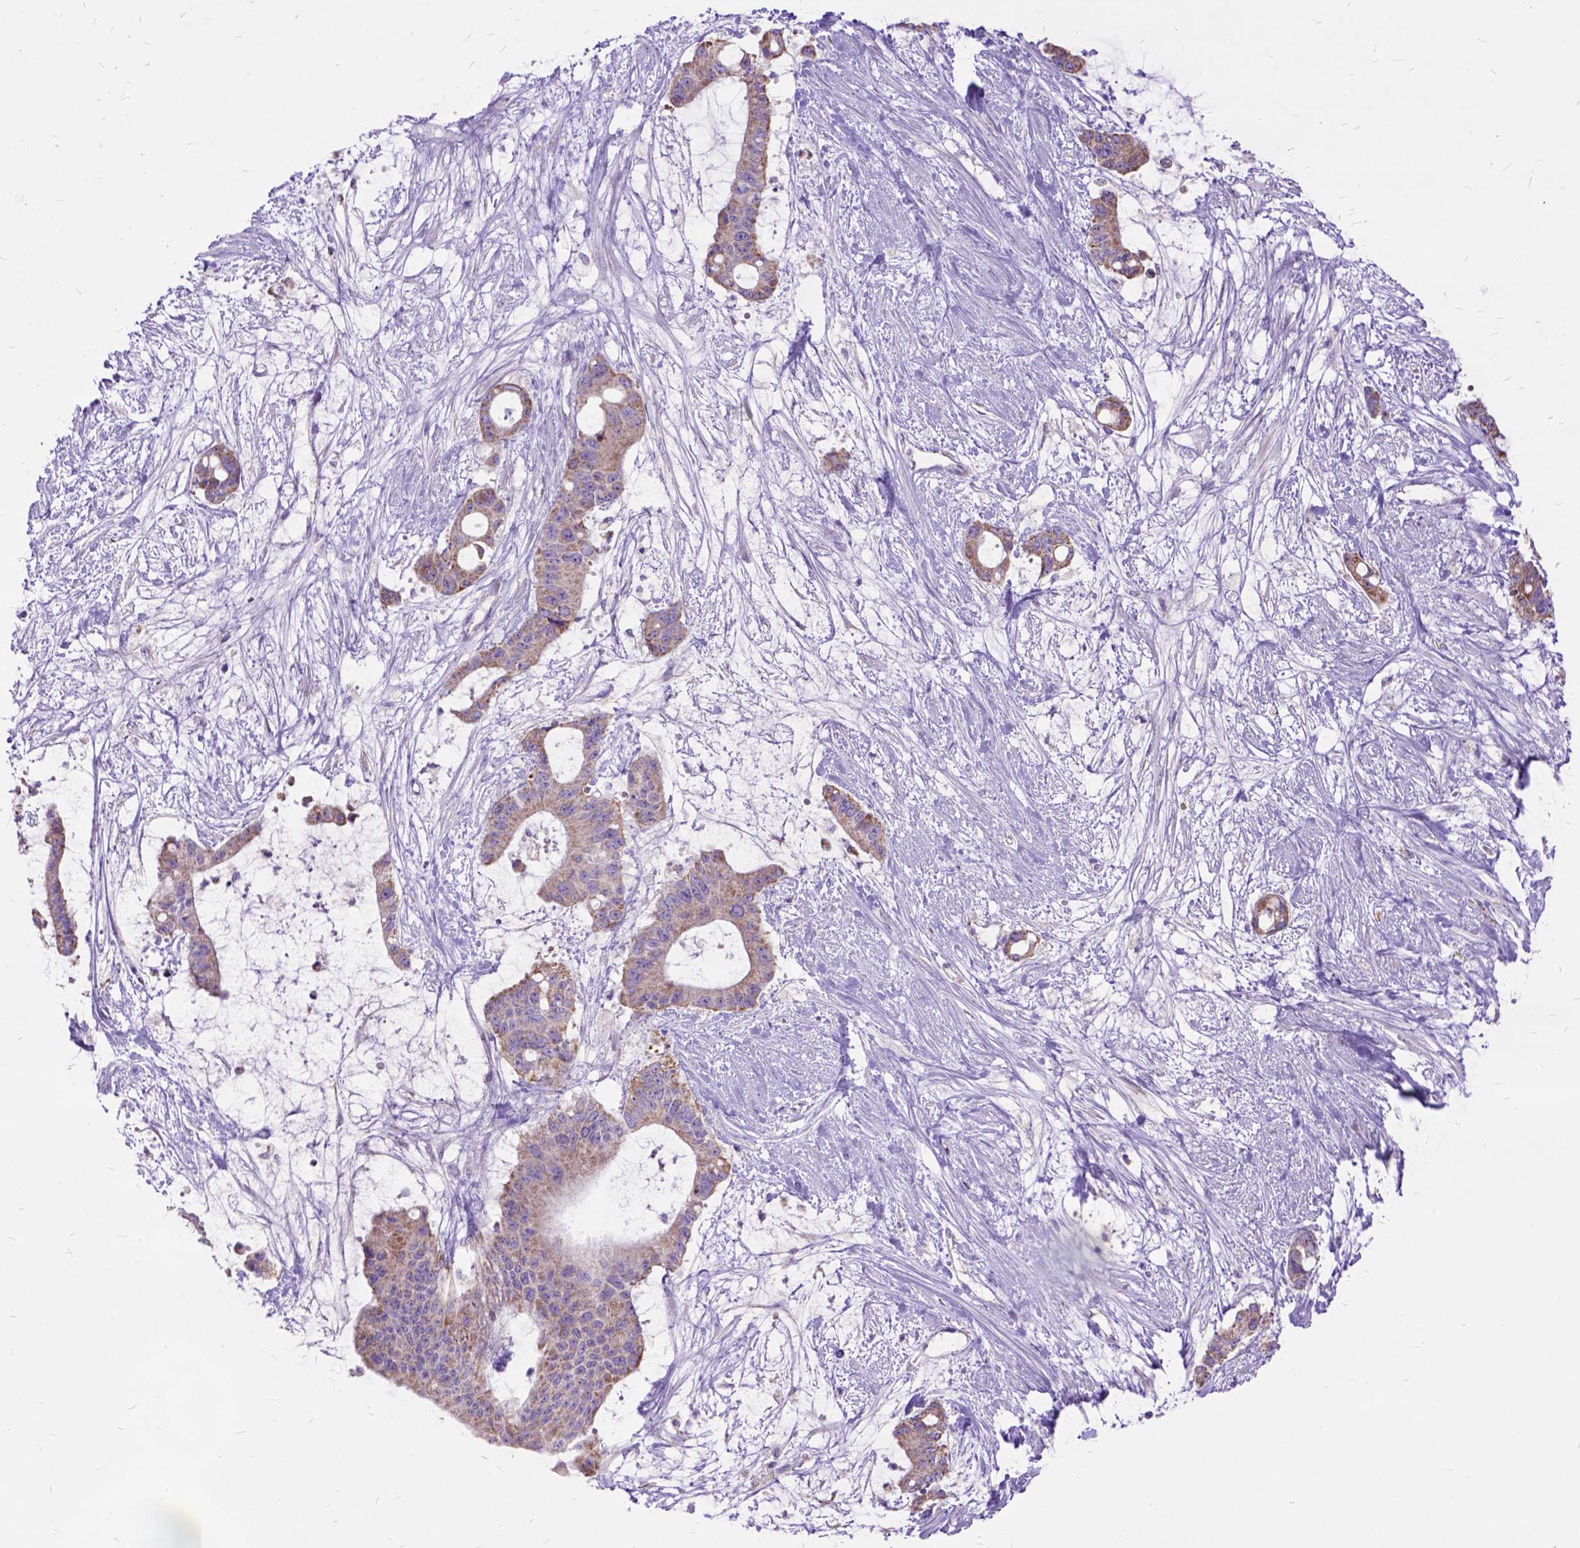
{"staining": {"intensity": "weak", "quantity": ">75%", "location": "cytoplasmic/membranous"}, "tissue": "liver cancer", "cell_type": "Tumor cells", "image_type": "cancer", "snomed": [{"axis": "morphology", "description": "Normal tissue, NOS"}, {"axis": "morphology", "description": "Cholangiocarcinoma"}, {"axis": "topography", "description": "Liver"}, {"axis": "topography", "description": "Peripheral nerve tissue"}], "caption": "Cholangiocarcinoma (liver) stained with a brown dye reveals weak cytoplasmic/membranous positive staining in approximately >75% of tumor cells.", "gene": "CTAG2", "patient": {"sex": "female", "age": 73}}